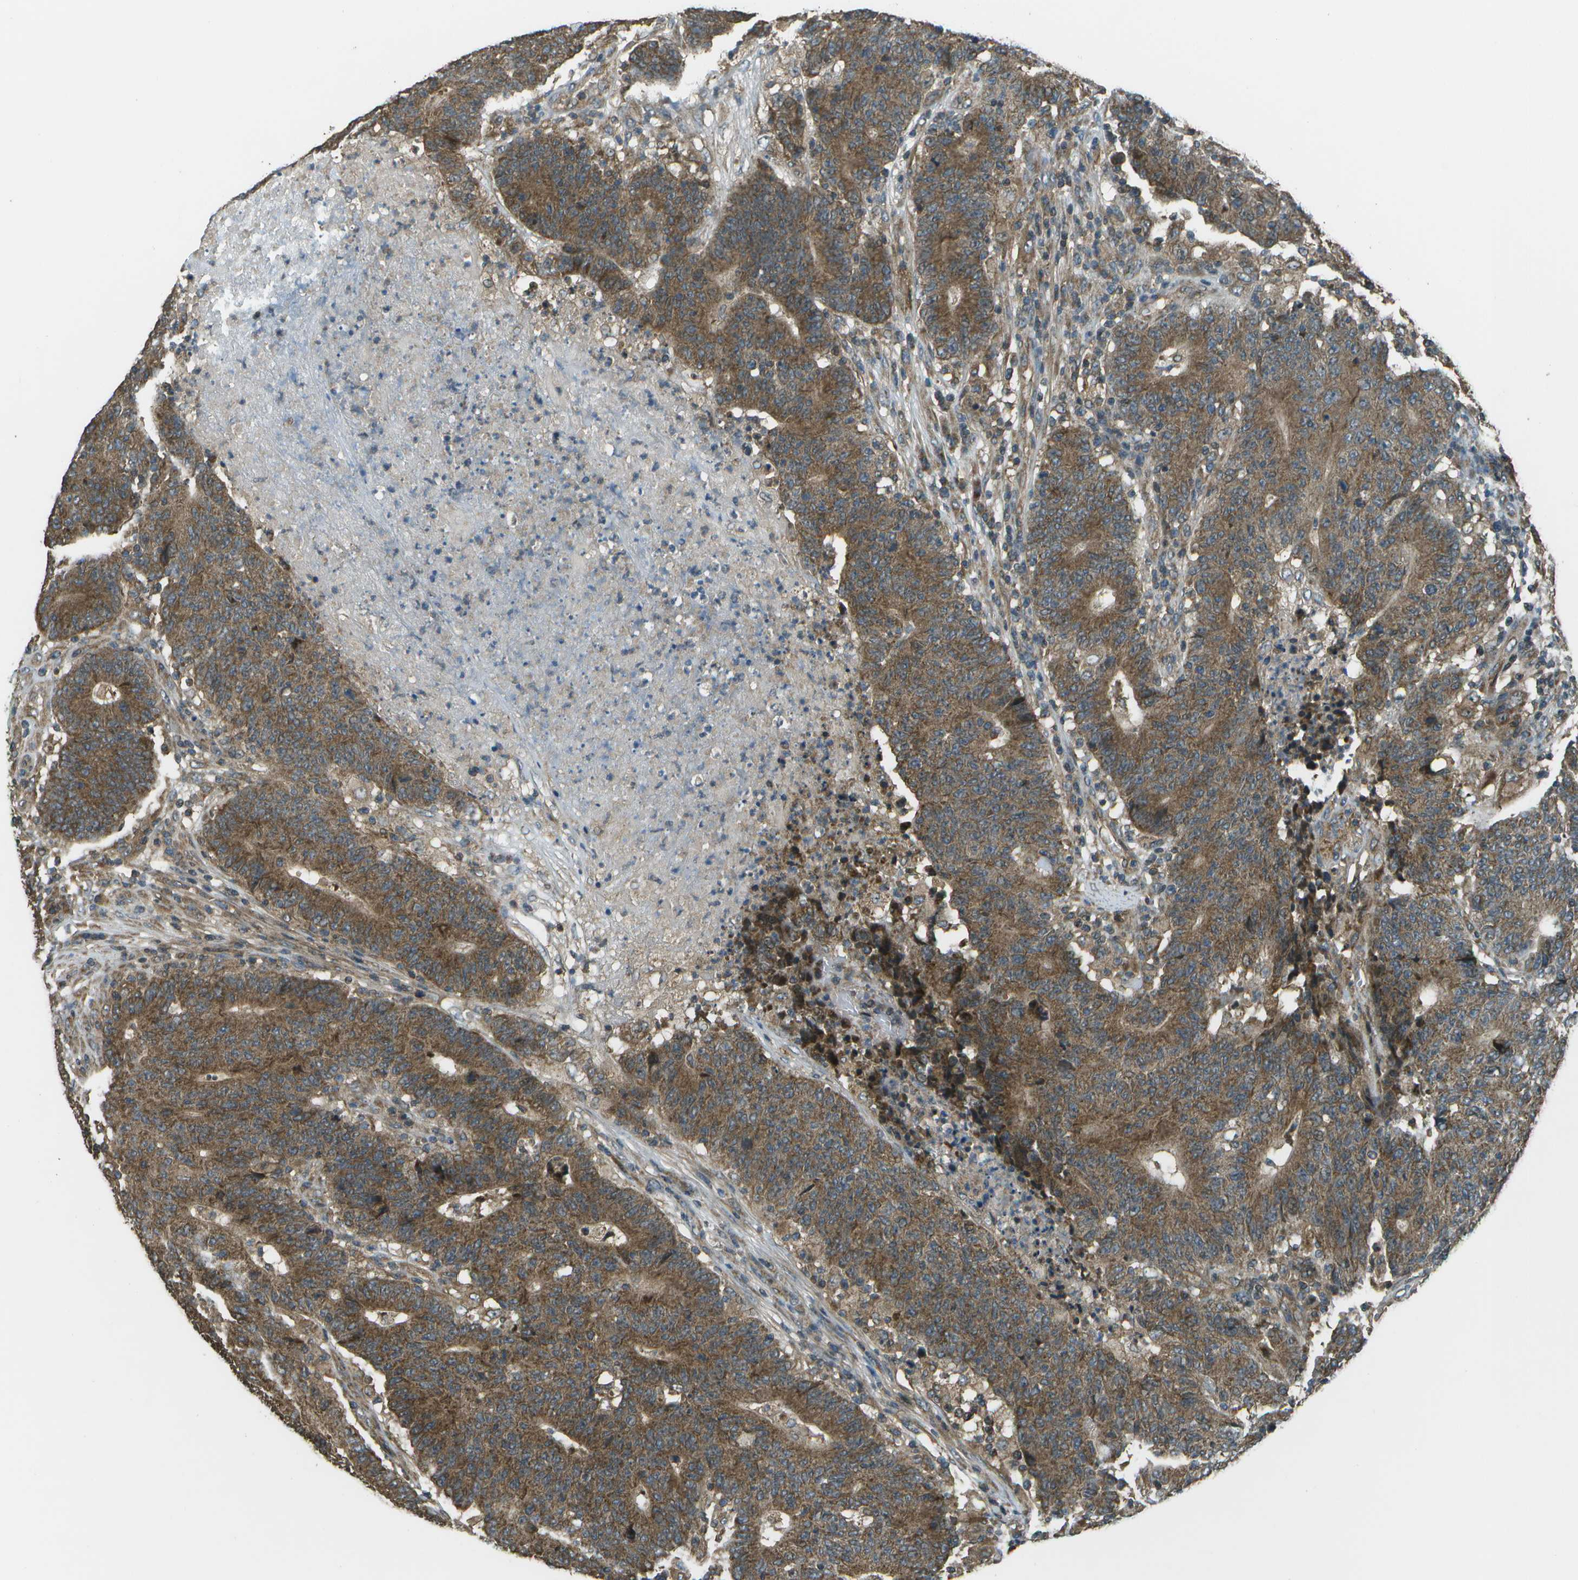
{"staining": {"intensity": "moderate", "quantity": ">75%", "location": "cytoplasmic/membranous"}, "tissue": "colorectal cancer", "cell_type": "Tumor cells", "image_type": "cancer", "snomed": [{"axis": "morphology", "description": "Normal tissue, NOS"}, {"axis": "morphology", "description": "Adenocarcinoma, NOS"}, {"axis": "topography", "description": "Colon"}], "caption": "High-magnification brightfield microscopy of colorectal cancer (adenocarcinoma) stained with DAB (brown) and counterstained with hematoxylin (blue). tumor cells exhibit moderate cytoplasmic/membranous positivity is seen in approximately>75% of cells.", "gene": "PLPBP", "patient": {"sex": "female", "age": 75}}